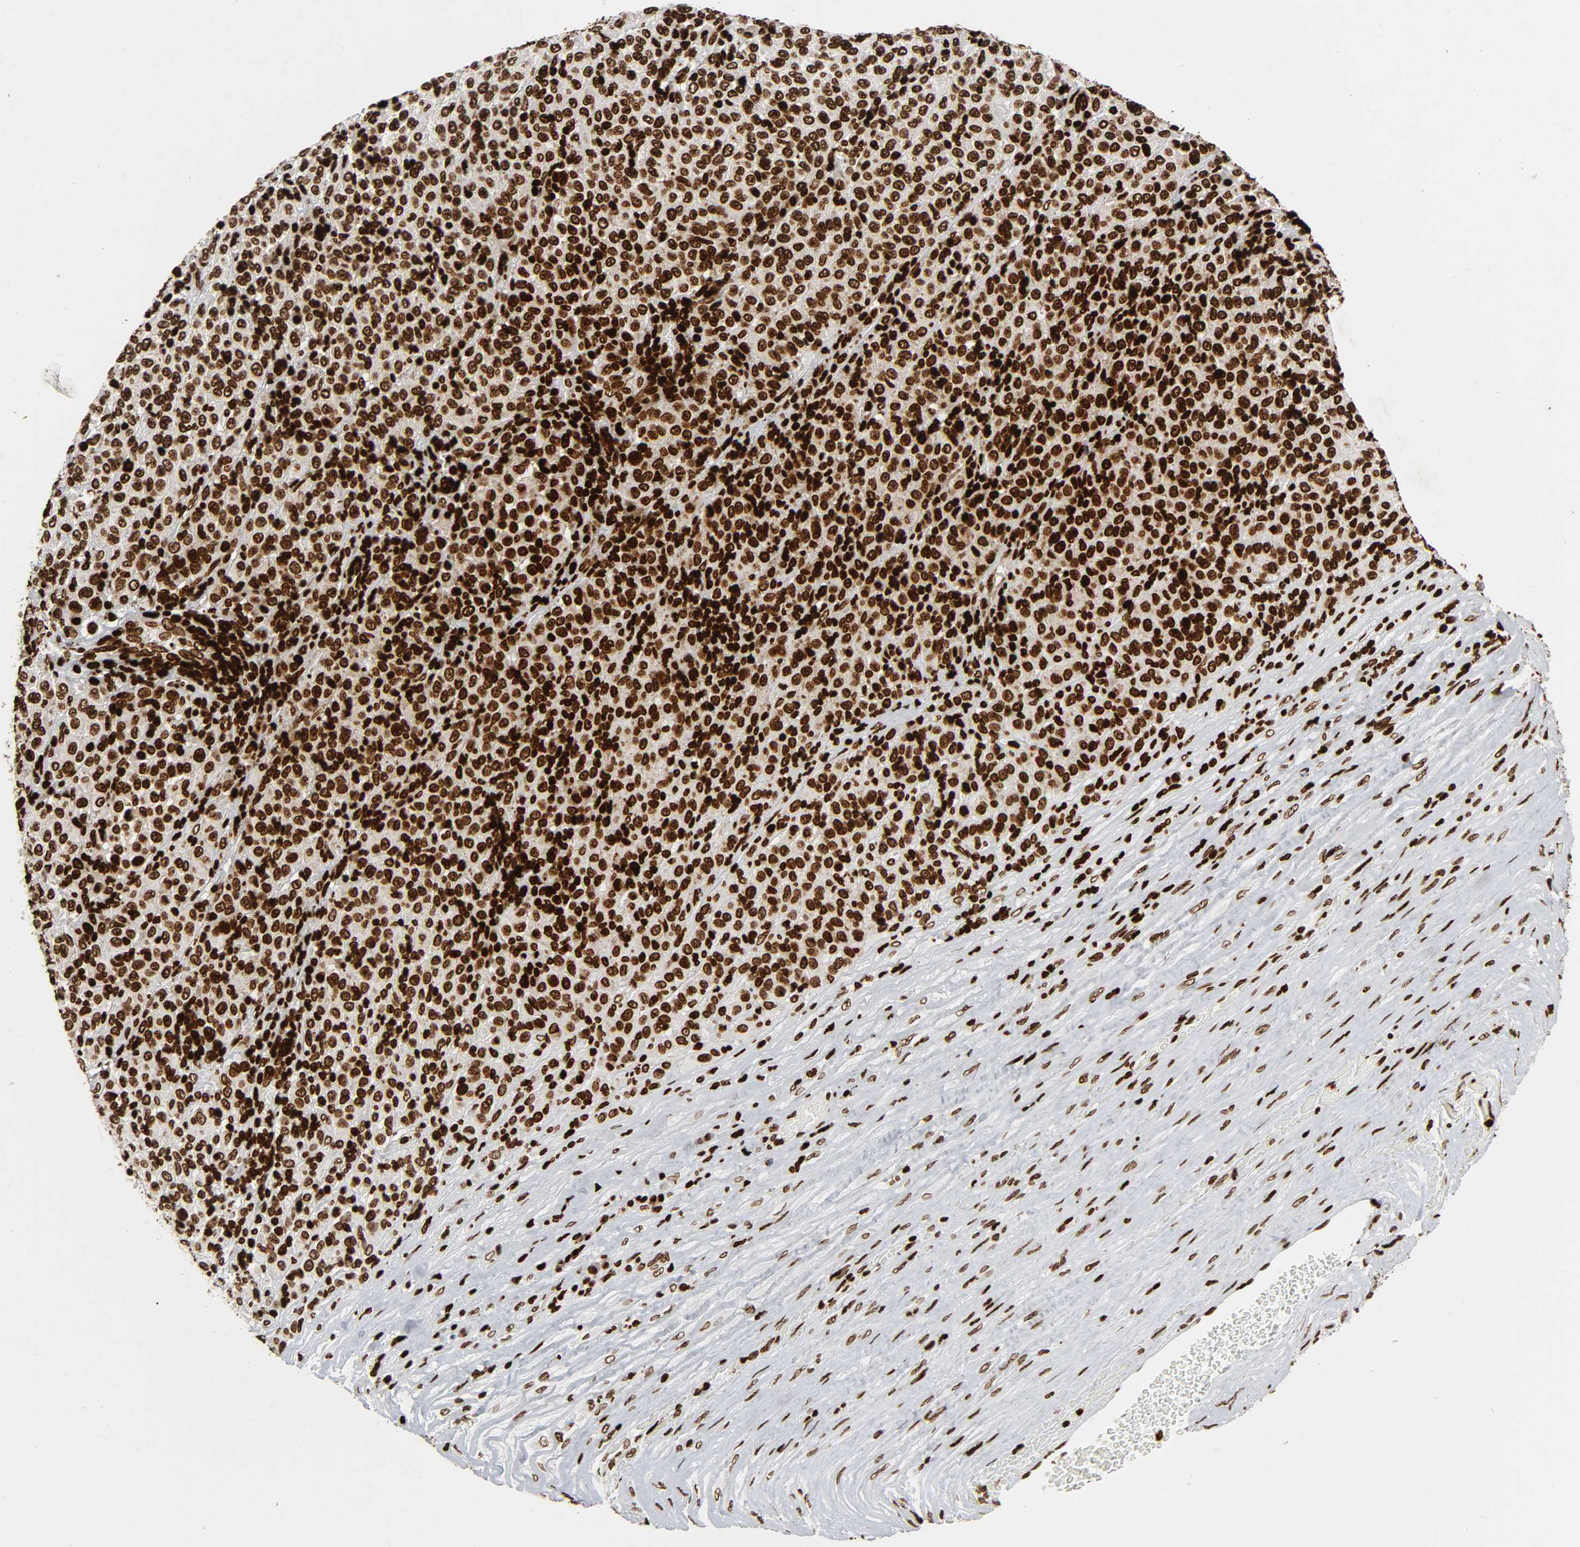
{"staining": {"intensity": "strong", "quantity": ">75%", "location": "nuclear"}, "tissue": "melanoma", "cell_type": "Tumor cells", "image_type": "cancer", "snomed": [{"axis": "morphology", "description": "Malignant melanoma, Metastatic site"}, {"axis": "topography", "description": "Pancreas"}], "caption": "The immunohistochemical stain labels strong nuclear staining in tumor cells of malignant melanoma (metastatic site) tissue. (DAB (3,3'-diaminobenzidine) IHC with brightfield microscopy, high magnification).", "gene": "RXRA", "patient": {"sex": "female", "age": 30}}